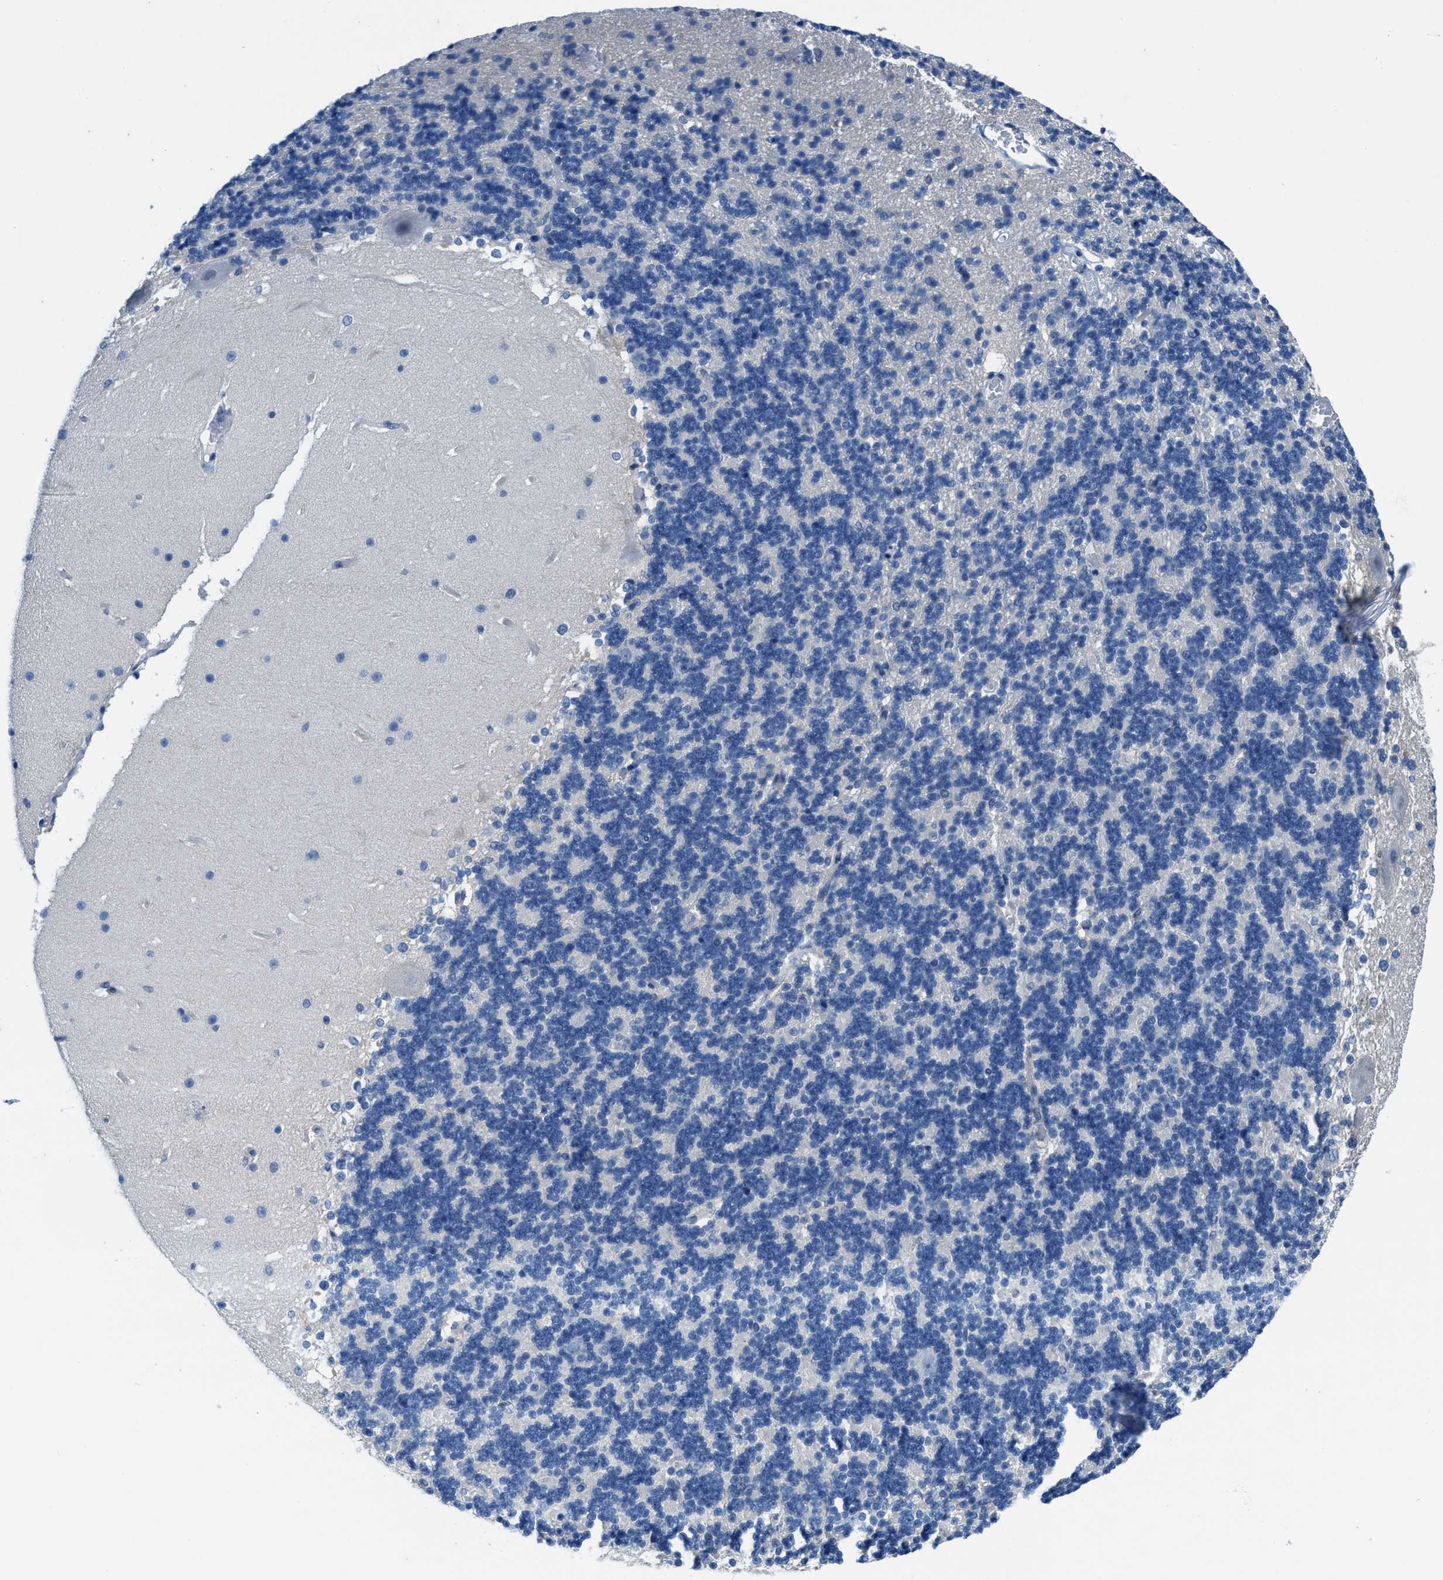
{"staining": {"intensity": "negative", "quantity": "none", "location": "none"}, "tissue": "cerebellum", "cell_type": "Cells in granular layer", "image_type": "normal", "snomed": [{"axis": "morphology", "description": "Normal tissue, NOS"}, {"axis": "topography", "description": "Cerebellum"}], "caption": "Cells in granular layer show no significant protein expression in normal cerebellum. The staining is performed using DAB (3,3'-diaminobenzidine) brown chromogen with nuclei counter-stained in using hematoxylin.", "gene": "NUDT5", "patient": {"sex": "female", "age": 19}}